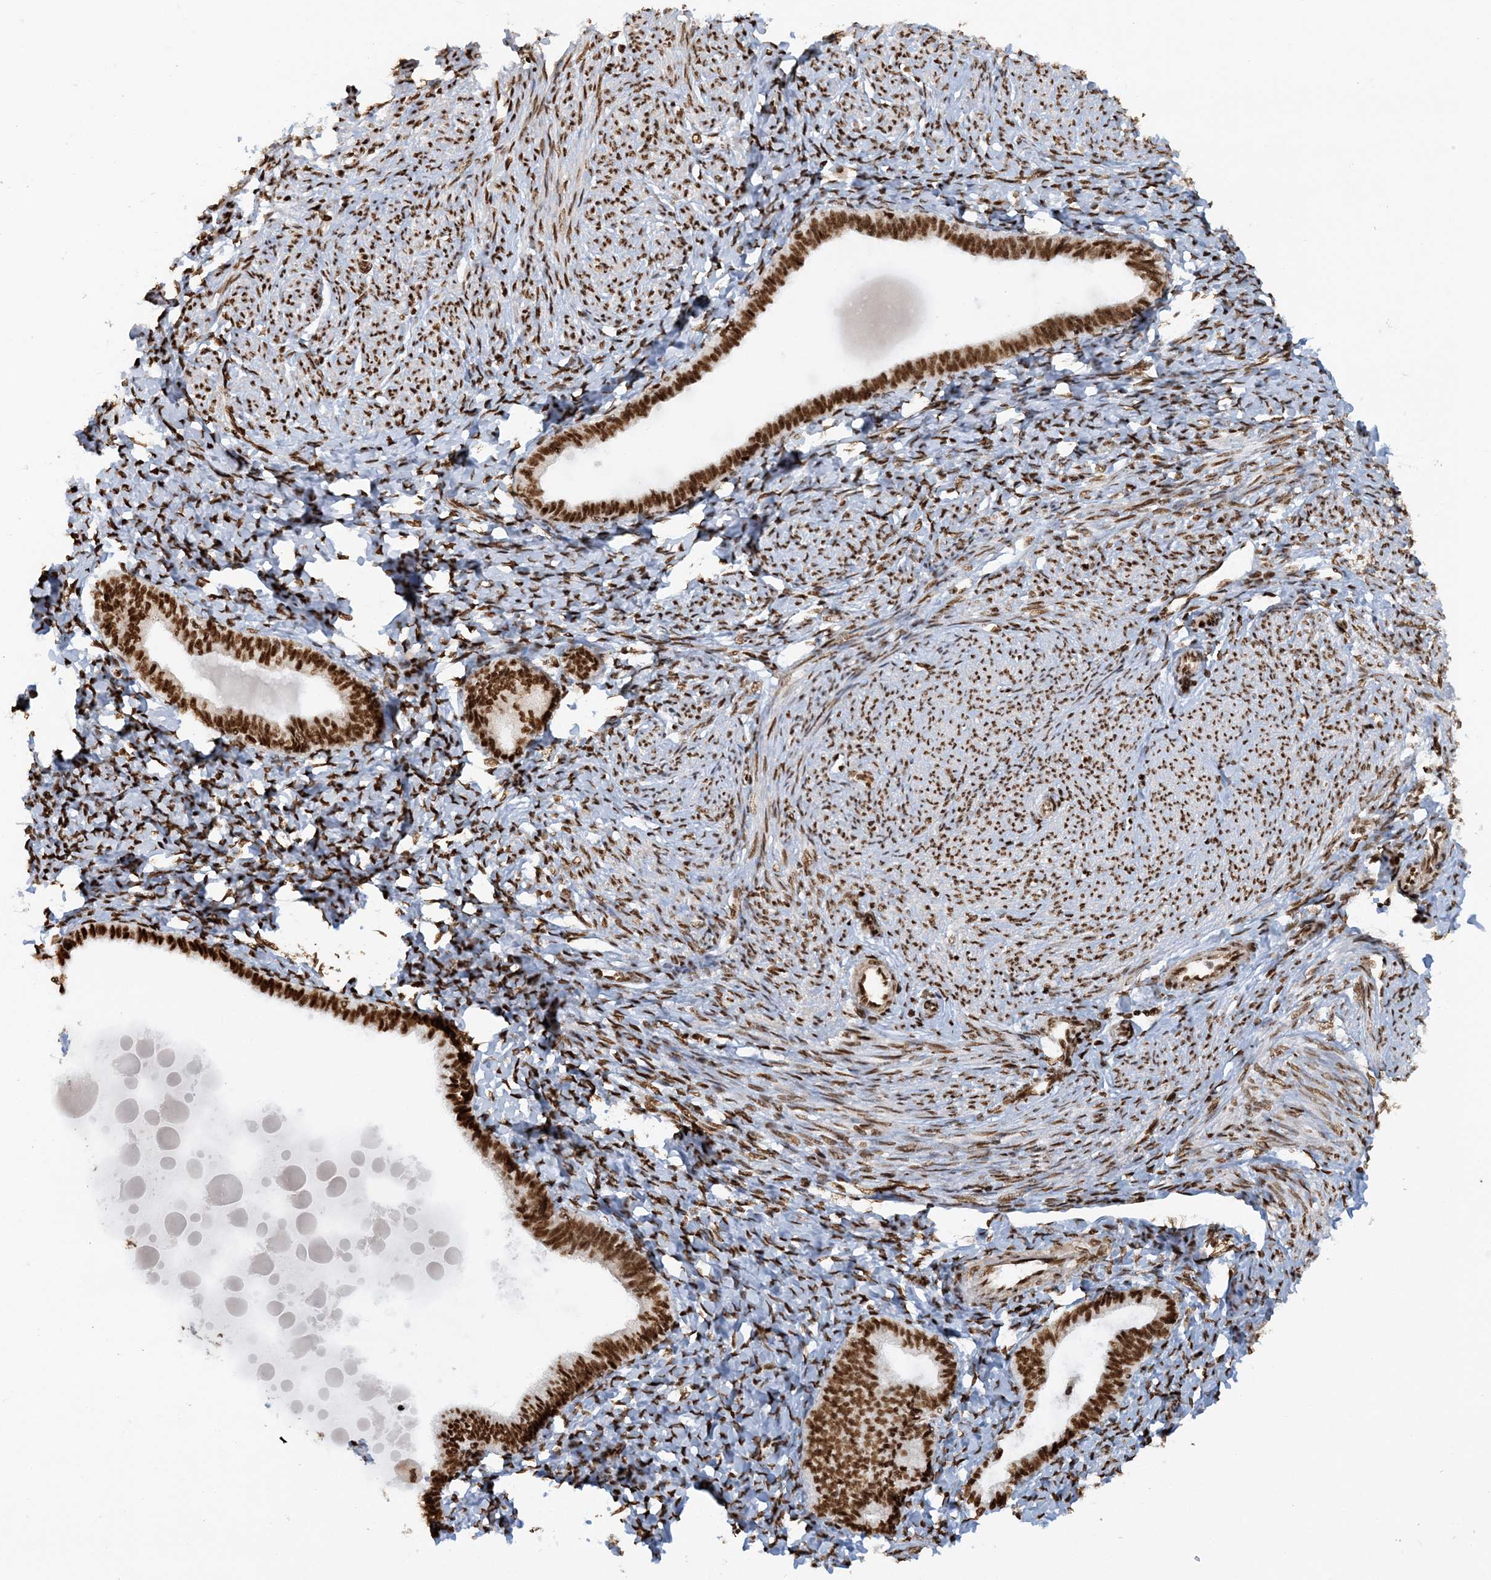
{"staining": {"intensity": "strong", "quantity": ">75%", "location": "nuclear"}, "tissue": "endometrium", "cell_type": "Cells in endometrial stroma", "image_type": "normal", "snomed": [{"axis": "morphology", "description": "Normal tissue, NOS"}, {"axis": "topography", "description": "Endometrium"}], "caption": "A histopathology image of human endometrium stained for a protein exhibits strong nuclear brown staining in cells in endometrial stroma.", "gene": "DELE1", "patient": {"sex": "female", "age": 72}}